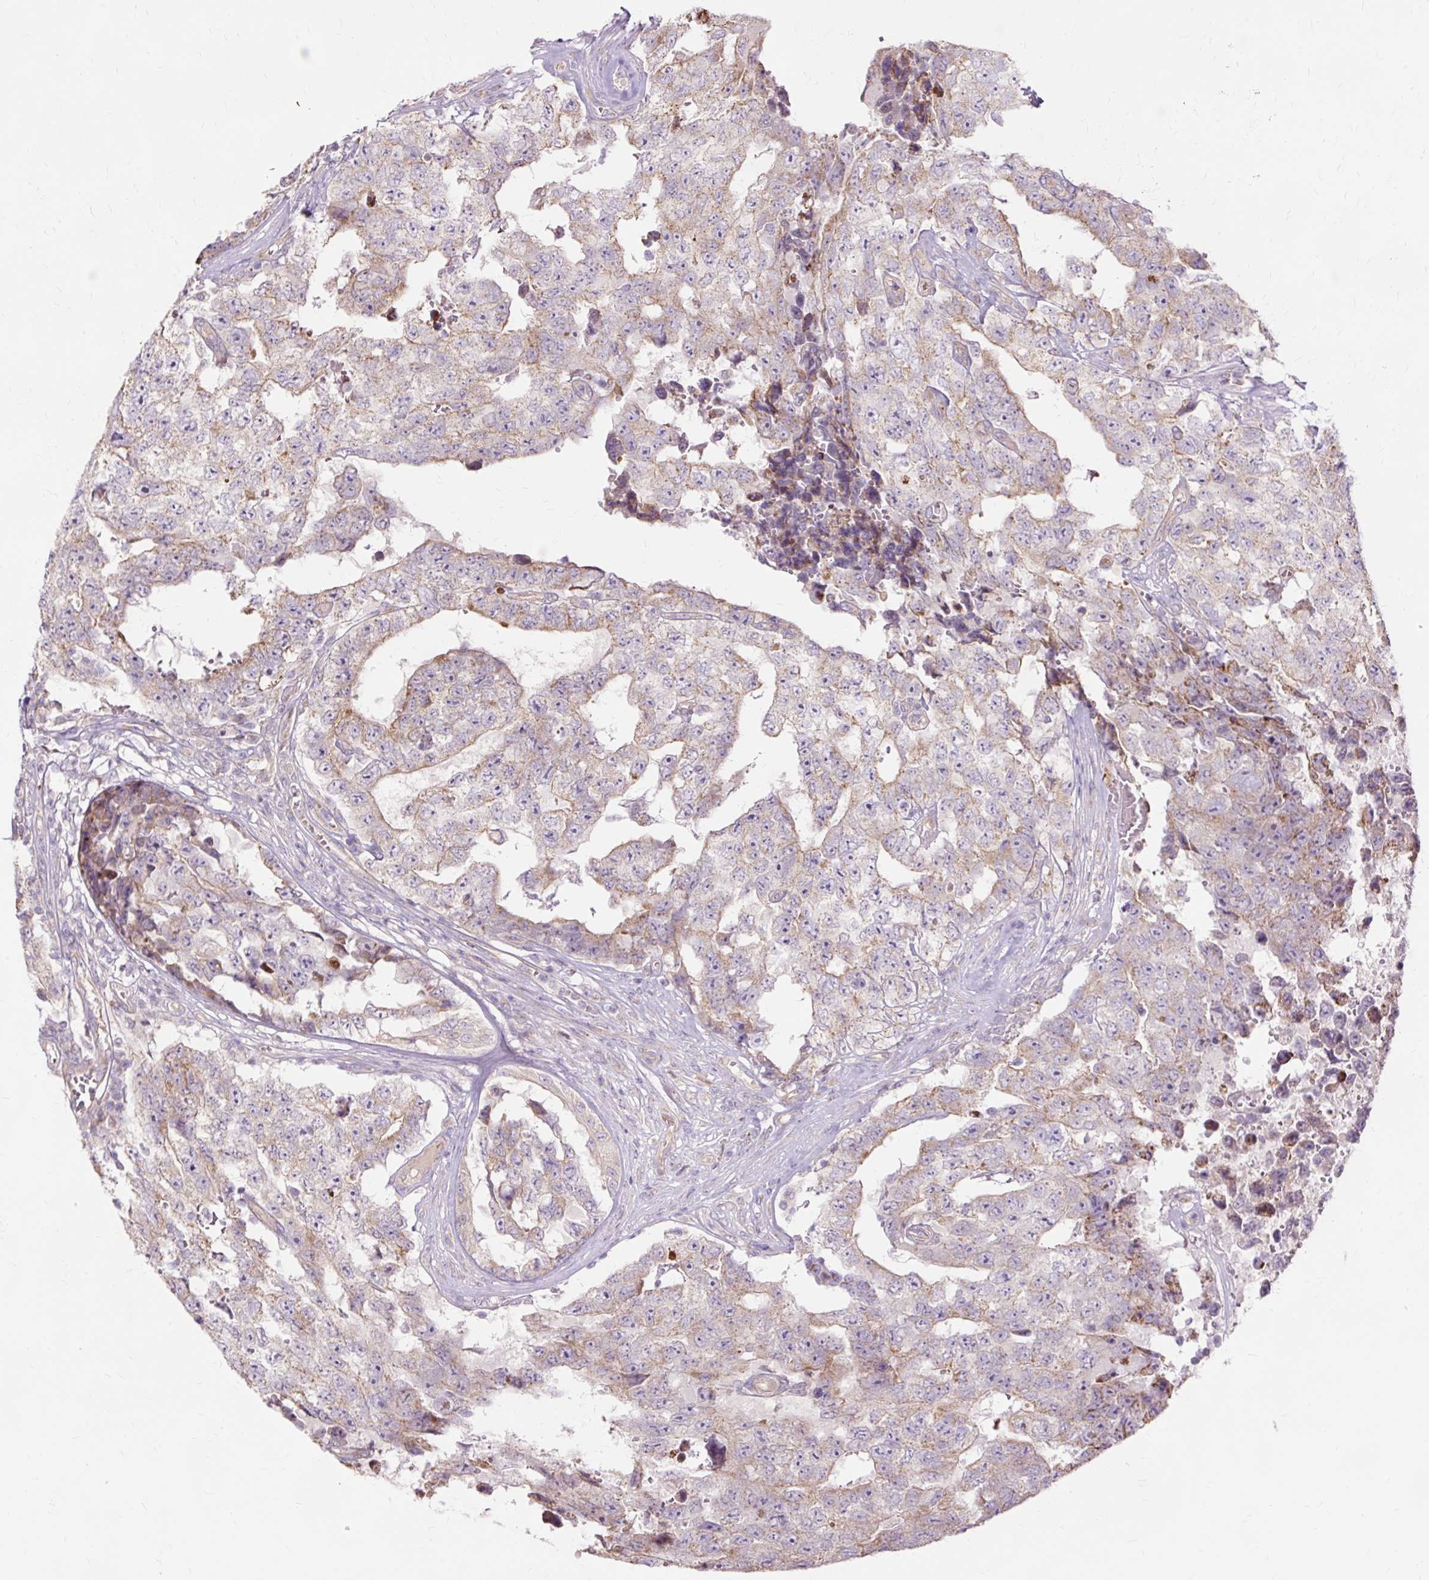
{"staining": {"intensity": "weak", "quantity": ">75%", "location": "cytoplasmic/membranous"}, "tissue": "testis cancer", "cell_type": "Tumor cells", "image_type": "cancer", "snomed": [{"axis": "morphology", "description": "Normal tissue, NOS"}, {"axis": "morphology", "description": "Carcinoma, Embryonal, NOS"}, {"axis": "topography", "description": "Testis"}, {"axis": "topography", "description": "Epididymis"}], "caption": "DAB (3,3'-diaminobenzidine) immunohistochemical staining of embryonal carcinoma (testis) displays weak cytoplasmic/membranous protein expression in approximately >75% of tumor cells. (Stains: DAB (3,3'-diaminobenzidine) in brown, nuclei in blue, Microscopy: brightfield microscopy at high magnification).", "gene": "PDZD2", "patient": {"sex": "male", "age": 25}}